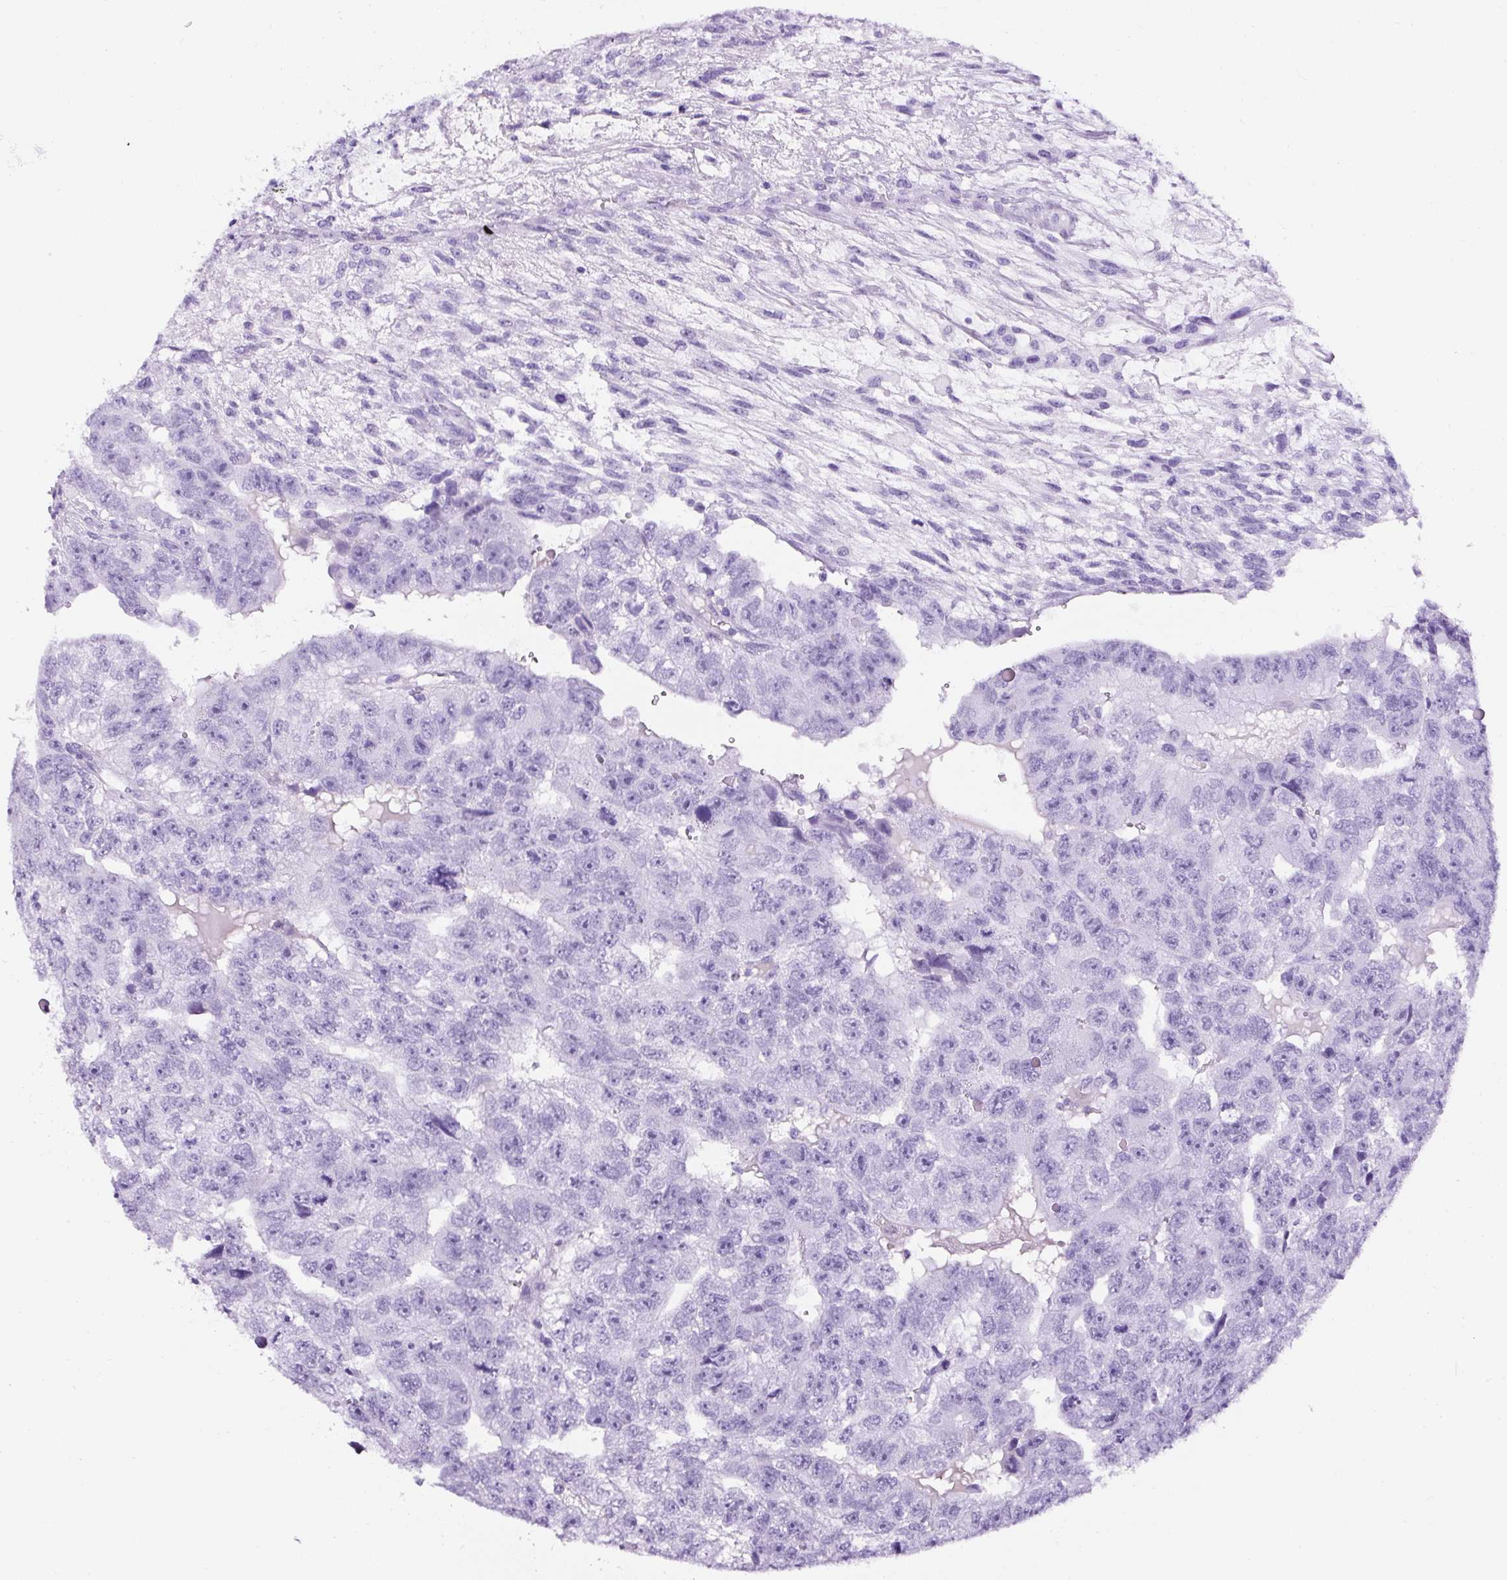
{"staining": {"intensity": "negative", "quantity": "none", "location": "none"}, "tissue": "testis cancer", "cell_type": "Tumor cells", "image_type": "cancer", "snomed": [{"axis": "morphology", "description": "Carcinoma, Embryonal, NOS"}, {"axis": "topography", "description": "Testis"}], "caption": "The photomicrograph reveals no staining of tumor cells in testis cancer.", "gene": "TMEM200B", "patient": {"sex": "male", "age": 20}}